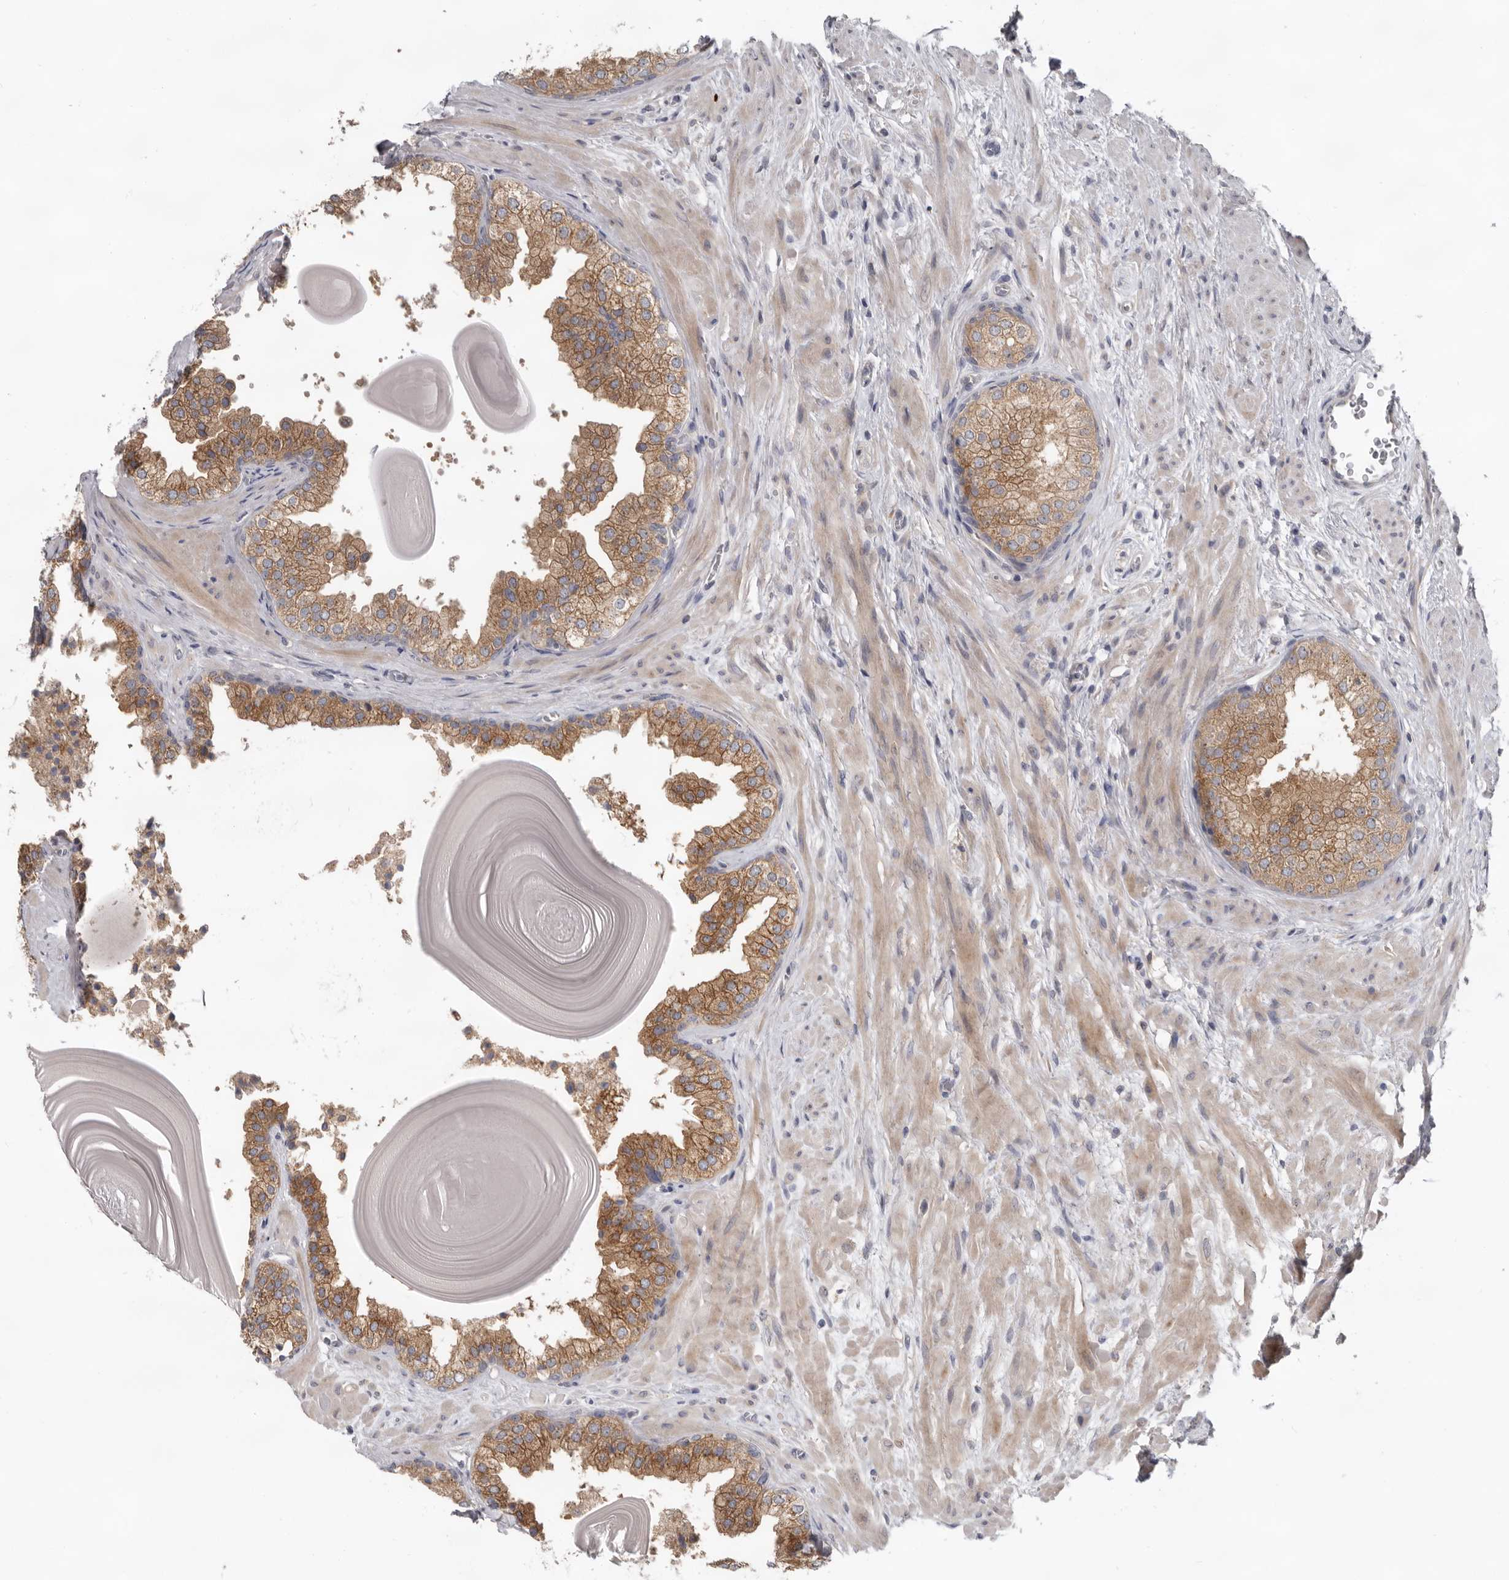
{"staining": {"intensity": "moderate", "quantity": ">75%", "location": "cytoplasmic/membranous"}, "tissue": "prostate", "cell_type": "Glandular cells", "image_type": "normal", "snomed": [{"axis": "morphology", "description": "Normal tissue, NOS"}, {"axis": "topography", "description": "Prostate"}], "caption": "Immunohistochemistry (IHC) image of unremarkable prostate stained for a protein (brown), which displays medium levels of moderate cytoplasmic/membranous expression in about >75% of glandular cells.", "gene": "HINT3", "patient": {"sex": "male", "age": 48}}